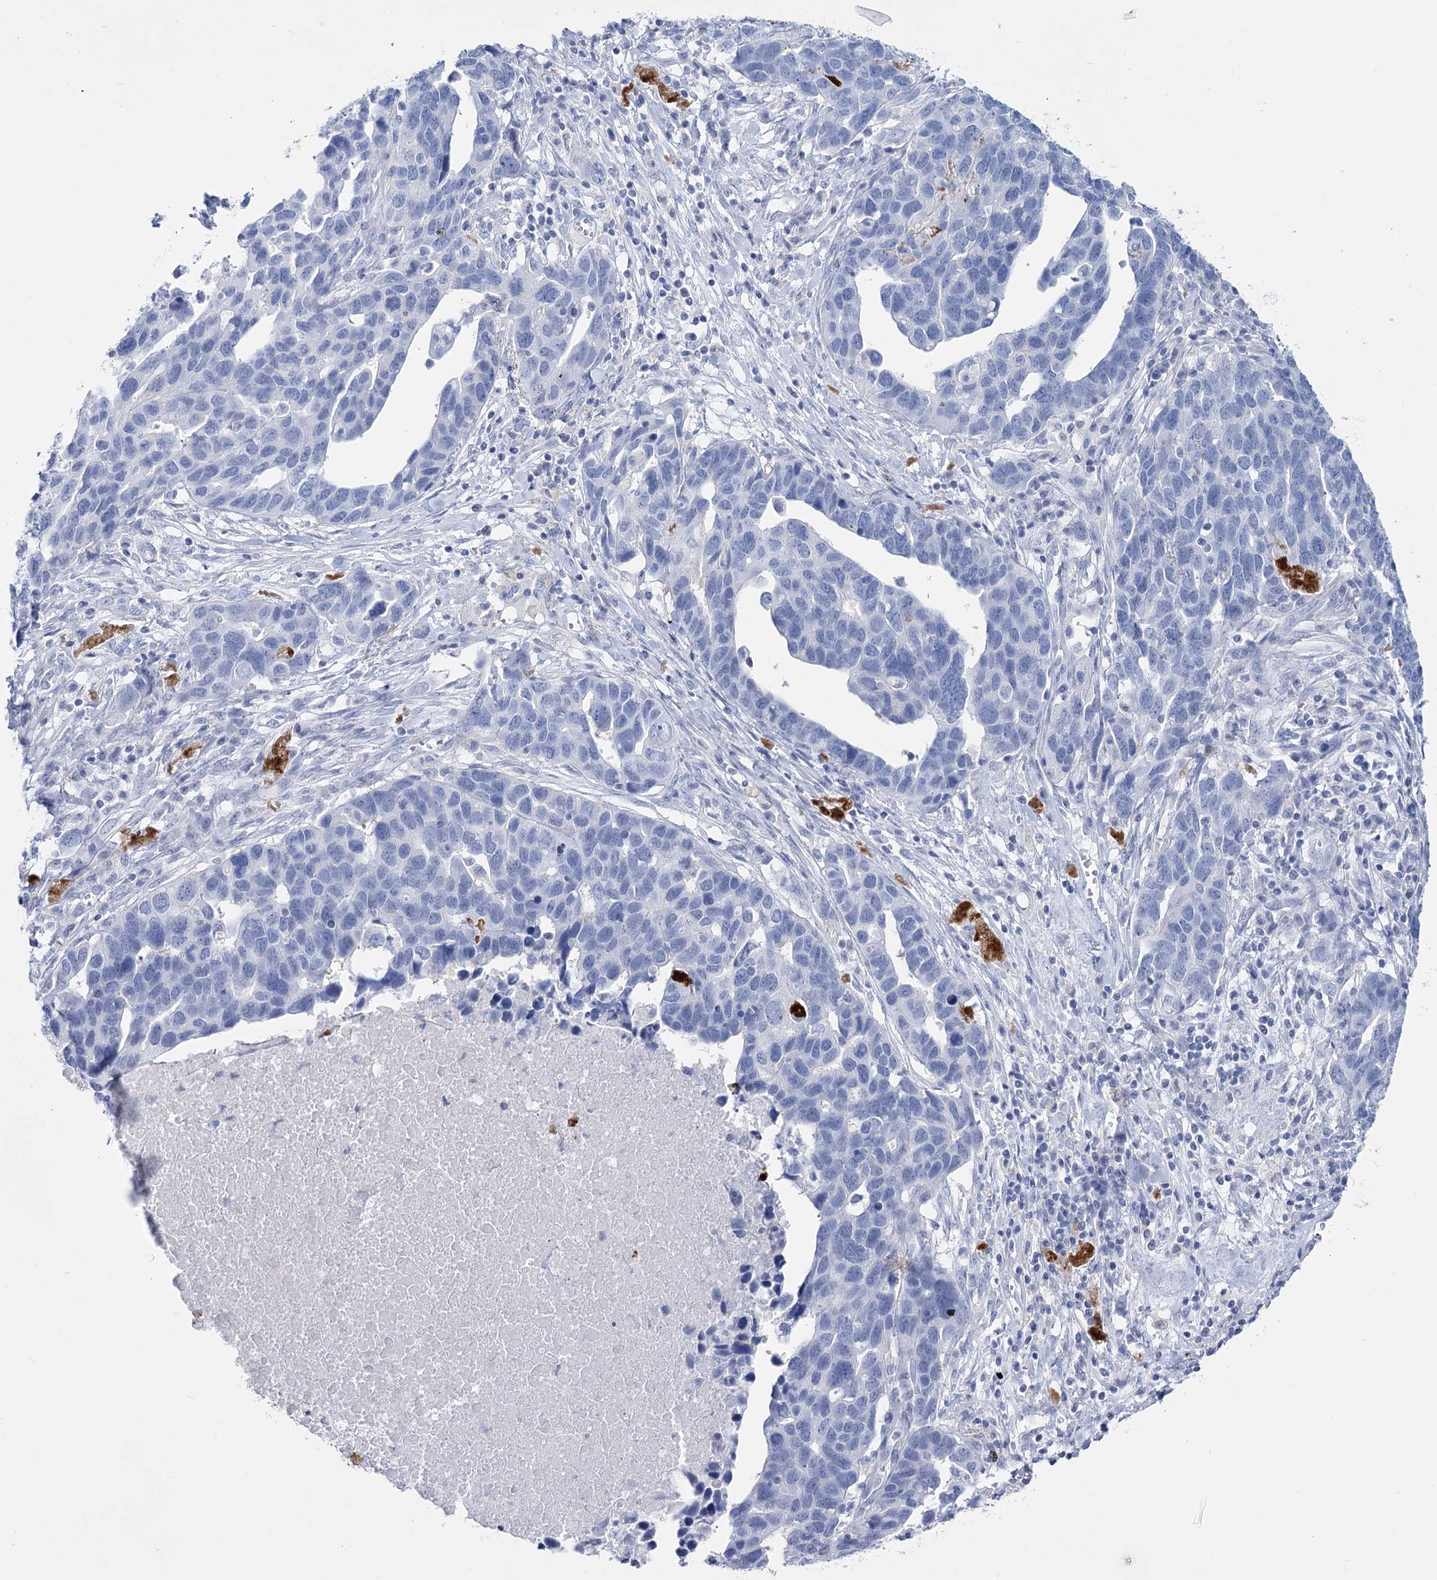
{"staining": {"intensity": "negative", "quantity": "none", "location": "none"}, "tissue": "ovarian cancer", "cell_type": "Tumor cells", "image_type": "cancer", "snomed": [{"axis": "morphology", "description": "Cystadenocarcinoma, serous, NOS"}, {"axis": "topography", "description": "Ovary"}], "caption": "The micrograph displays no significant expression in tumor cells of ovarian cancer (serous cystadenocarcinoma).", "gene": "PCDHA1", "patient": {"sex": "female", "age": 54}}